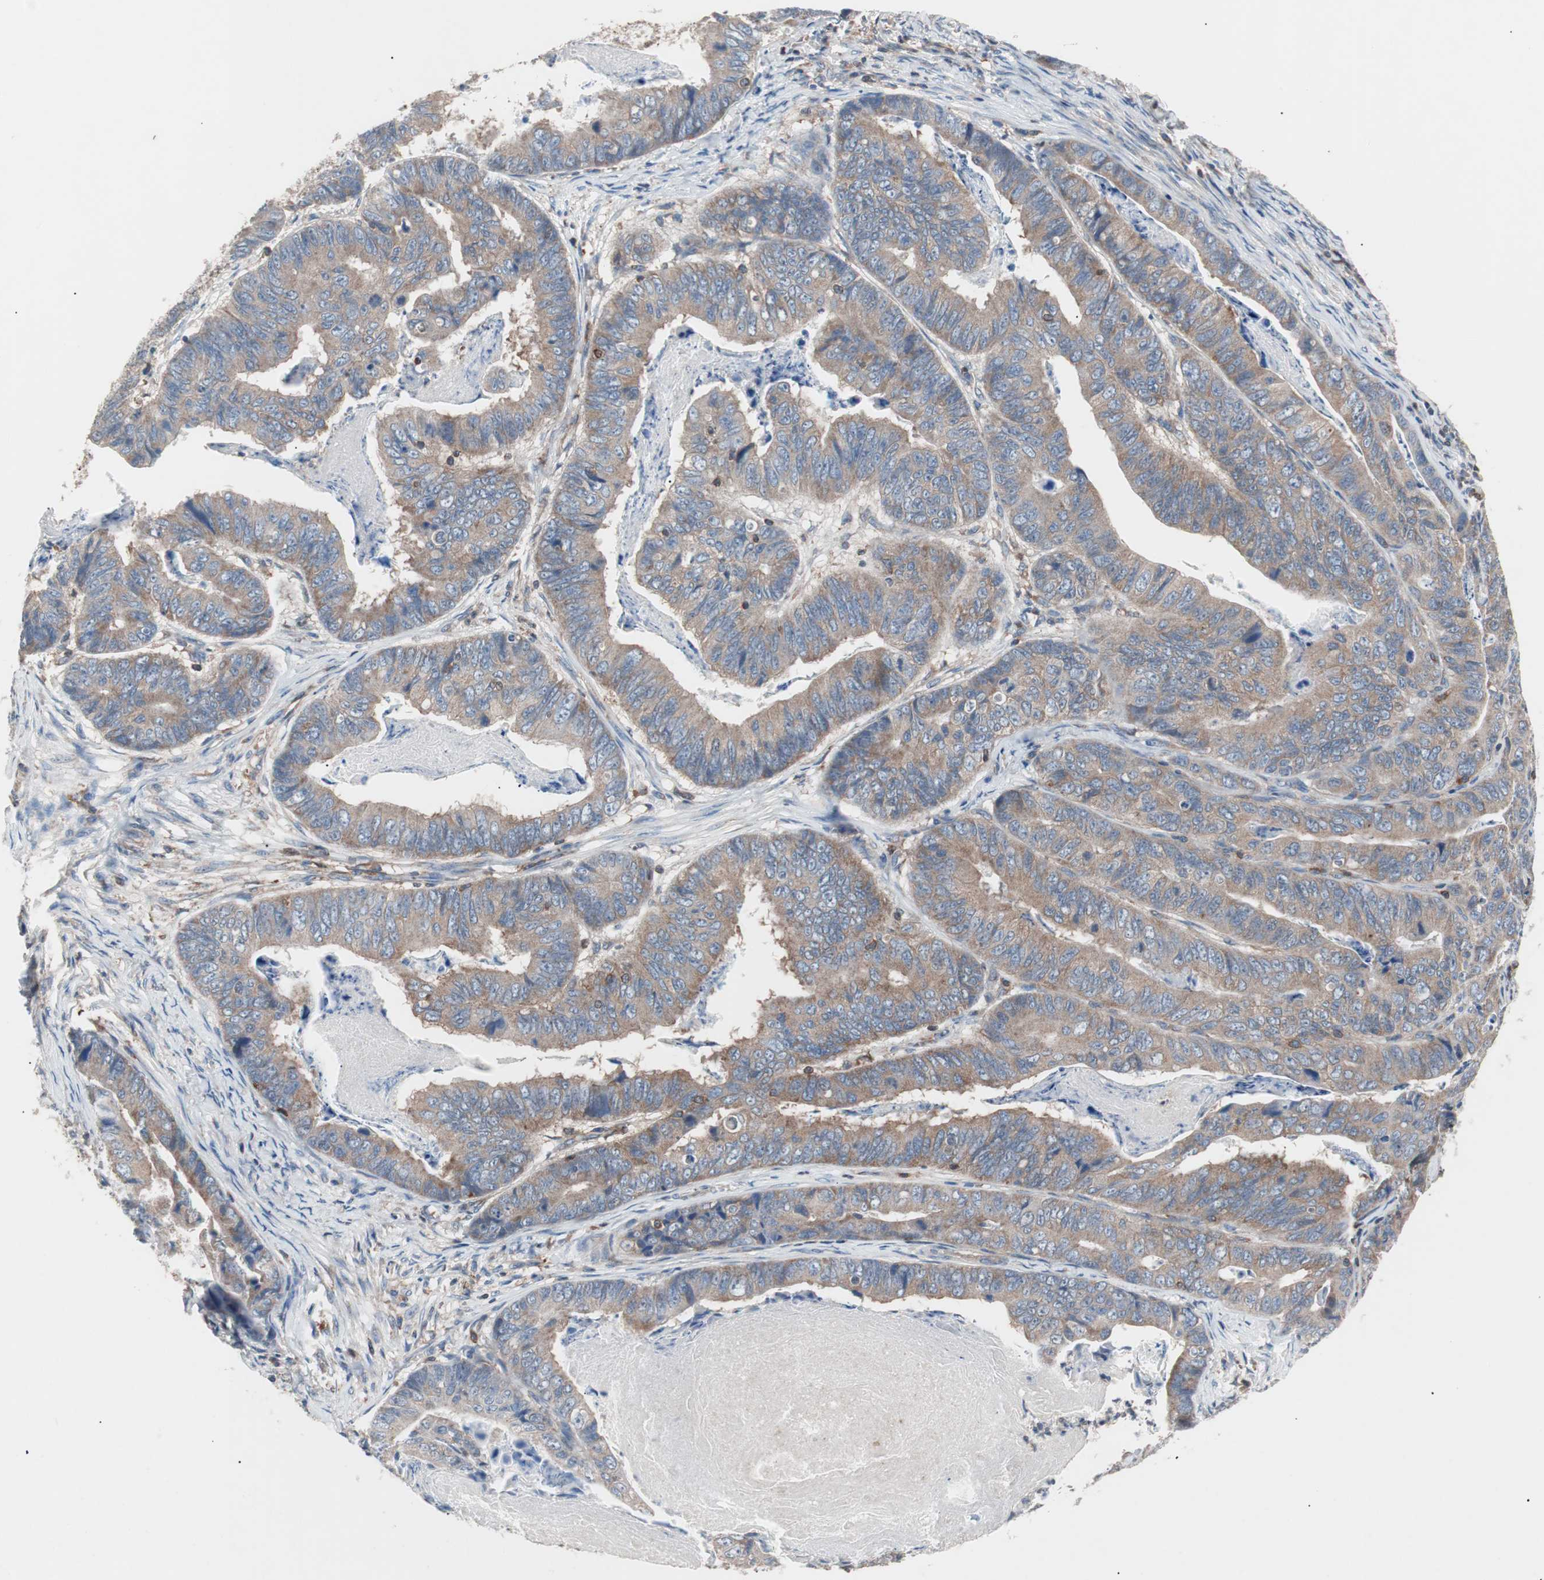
{"staining": {"intensity": "moderate", "quantity": ">75%", "location": "cytoplasmic/membranous"}, "tissue": "stomach cancer", "cell_type": "Tumor cells", "image_type": "cancer", "snomed": [{"axis": "morphology", "description": "Adenocarcinoma, NOS"}, {"axis": "topography", "description": "Stomach, lower"}], "caption": "Stomach adenocarcinoma tissue exhibits moderate cytoplasmic/membranous positivity in approximately >75% of tumor cells (brown staining indicates protein expression, while blue staining denotes nuclei).", "gene": "PIK3R1", "patient": {"sex": "male", "age": 77}}